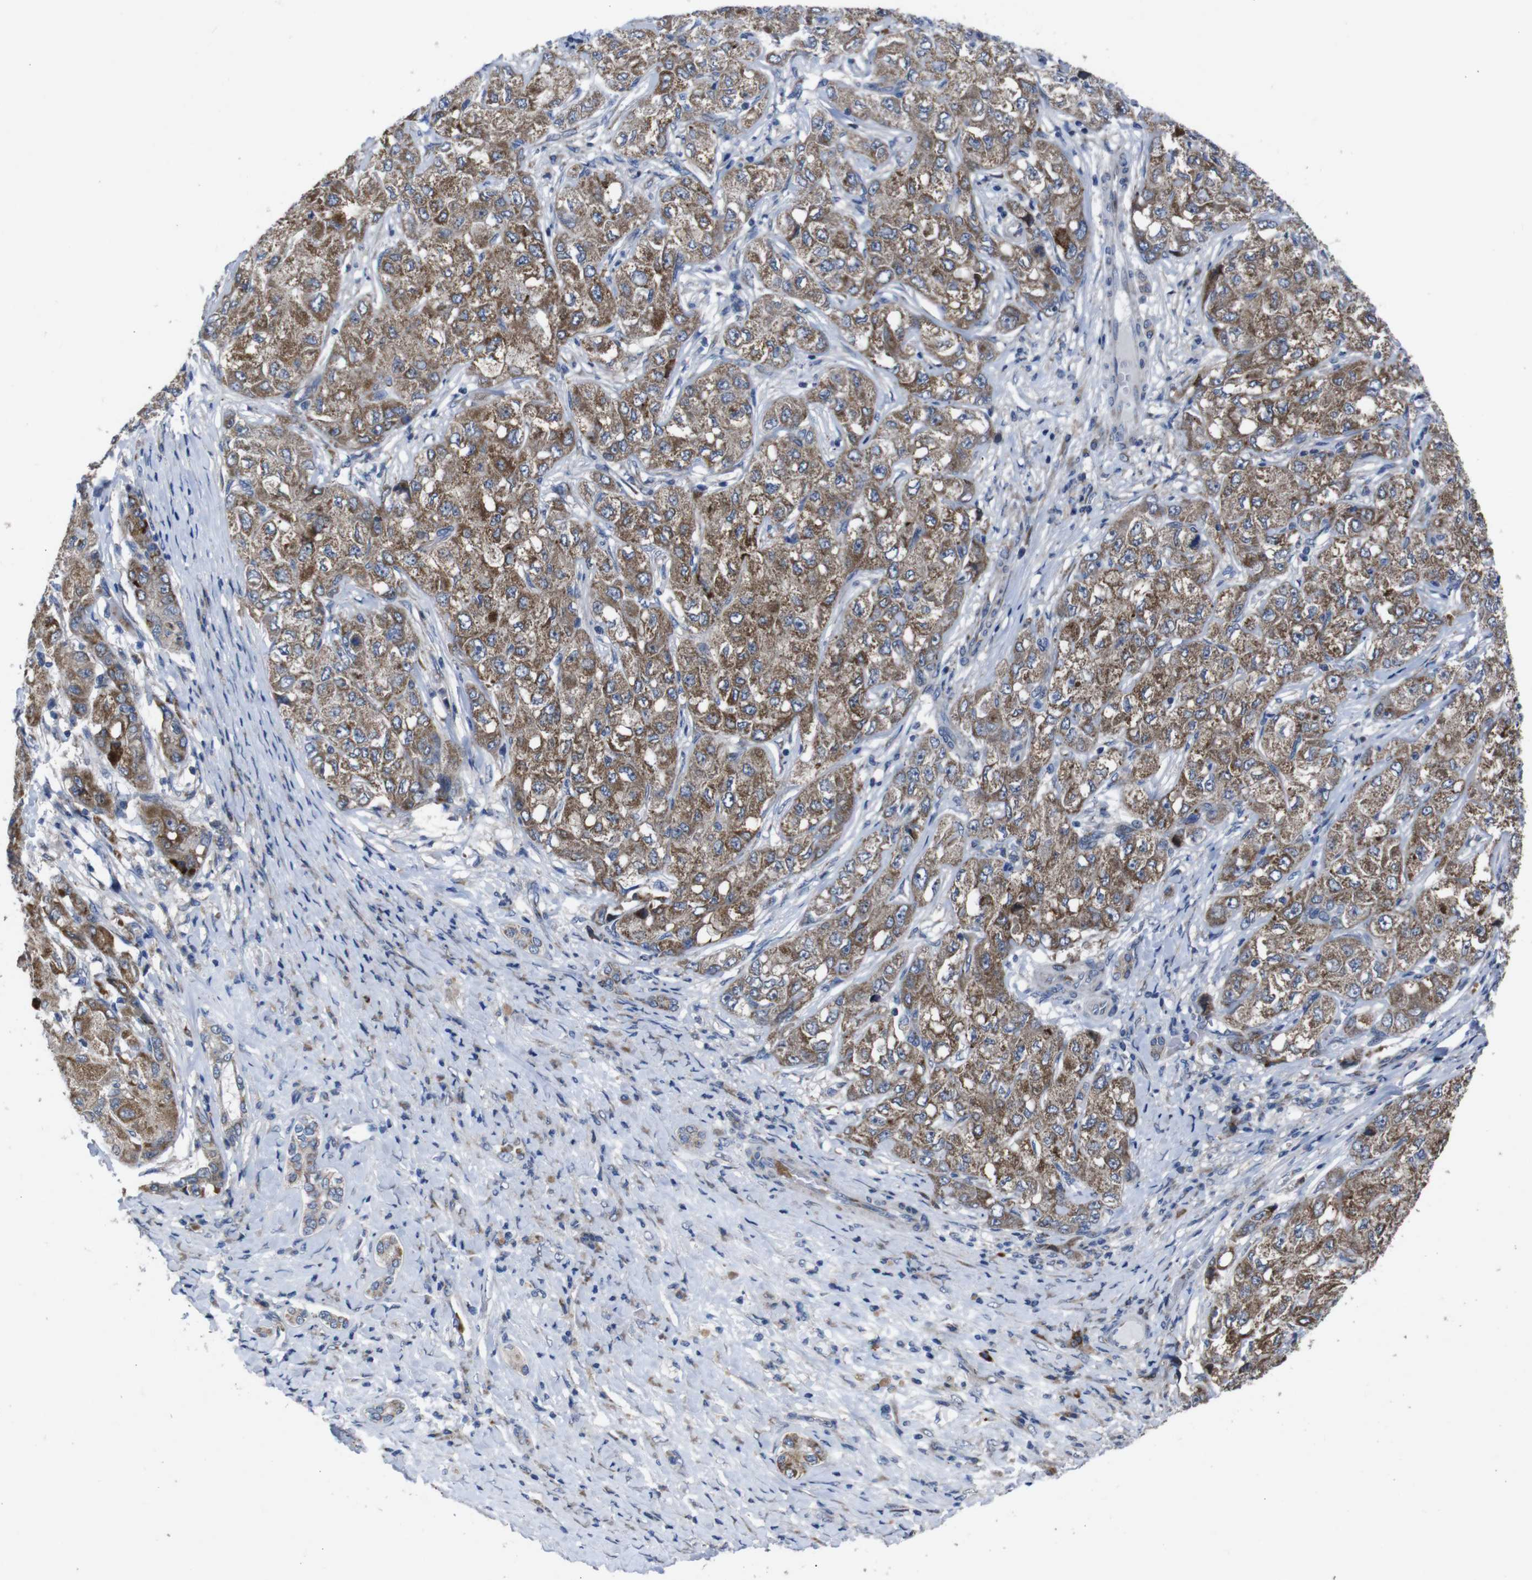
{"staining": {"intensity": "moderate", "quantity": ">75%", "location": "cytoplasmic/membranous"}, "tissue": "liver cancer", "cell_type": "Tumor cells", "image_type": "cancer", "snomed": [{"axis": "morphology", "description": "Carcinoma, Hepatocellular, NOS"}, {"axis": "topography", "description": "Liver"}], "caption": "A medium amount of moderate cytoplasmic/membranous staining is present in approximately >75% of tumor cells in liver hepatocellular carcinoma tissue. The protein of interest is shown in brown color, while the nuclei are stained blue.", "gene": "CHST10", "patient": {"sex": "male", "age": 80}}